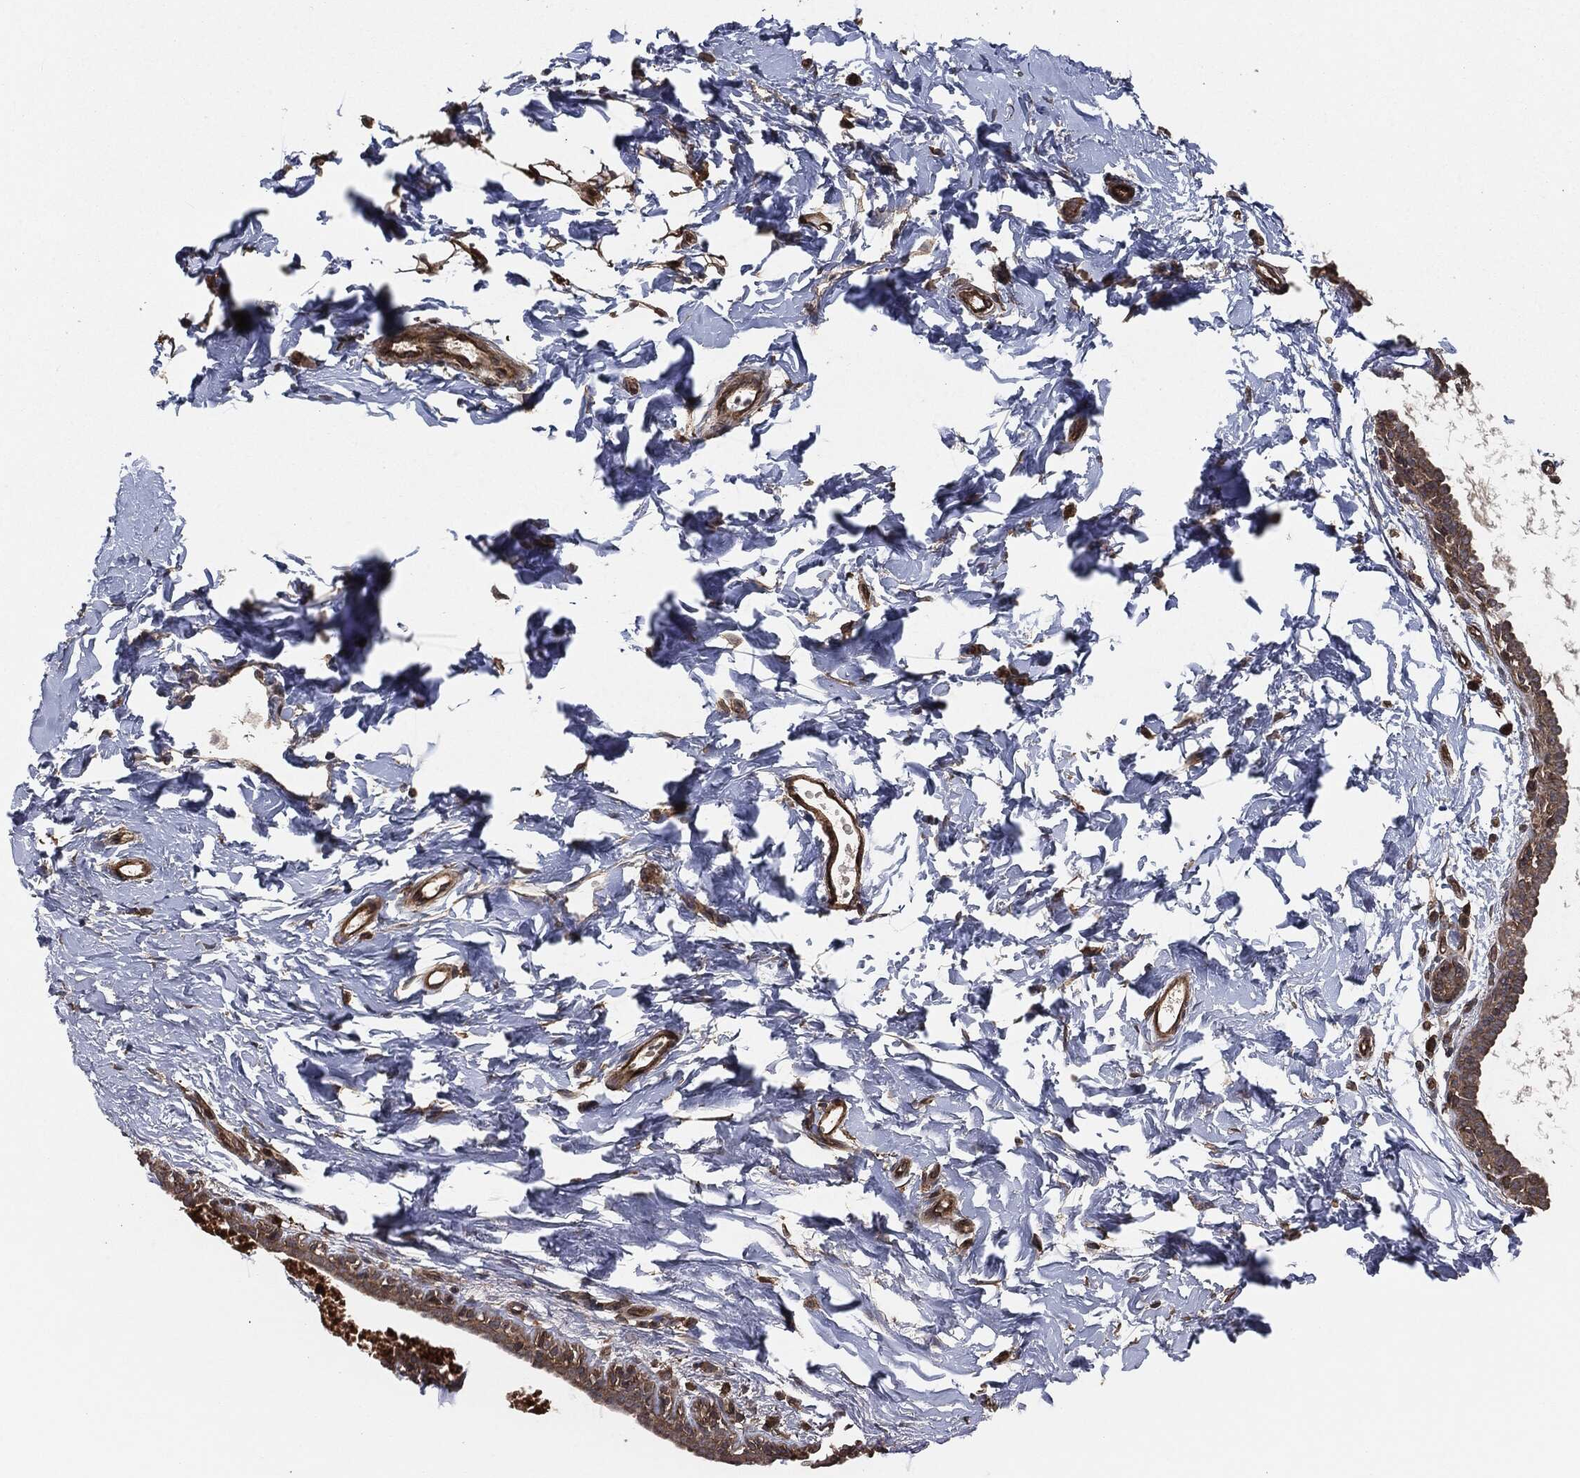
{"staining": {"intensity": "moderate", "quantity": "<25%", "location": "cytoplasmic/membranous"}, "tissue": "breast", "cell_type": "Adipocytes", "image_type": "normal", "snomed": [{"axis": "morphology", "description": "Normal tissue, NOS"}, {"axis": "topography", "description": "Breast"}], "caption": "DAB immunohistochemical staining of benign human breast demonstrates moderate cytoplasmic/membranous protein positivity in about <25% of adipocytes. (Stains: DAB (3,3'-diaminobenzidine) in brown, nuclei in blue, Microscopy: brightfield microscopy at high magnification).", "gene": "ERBIN", "patient": {"sex": "female", "age": 37}}